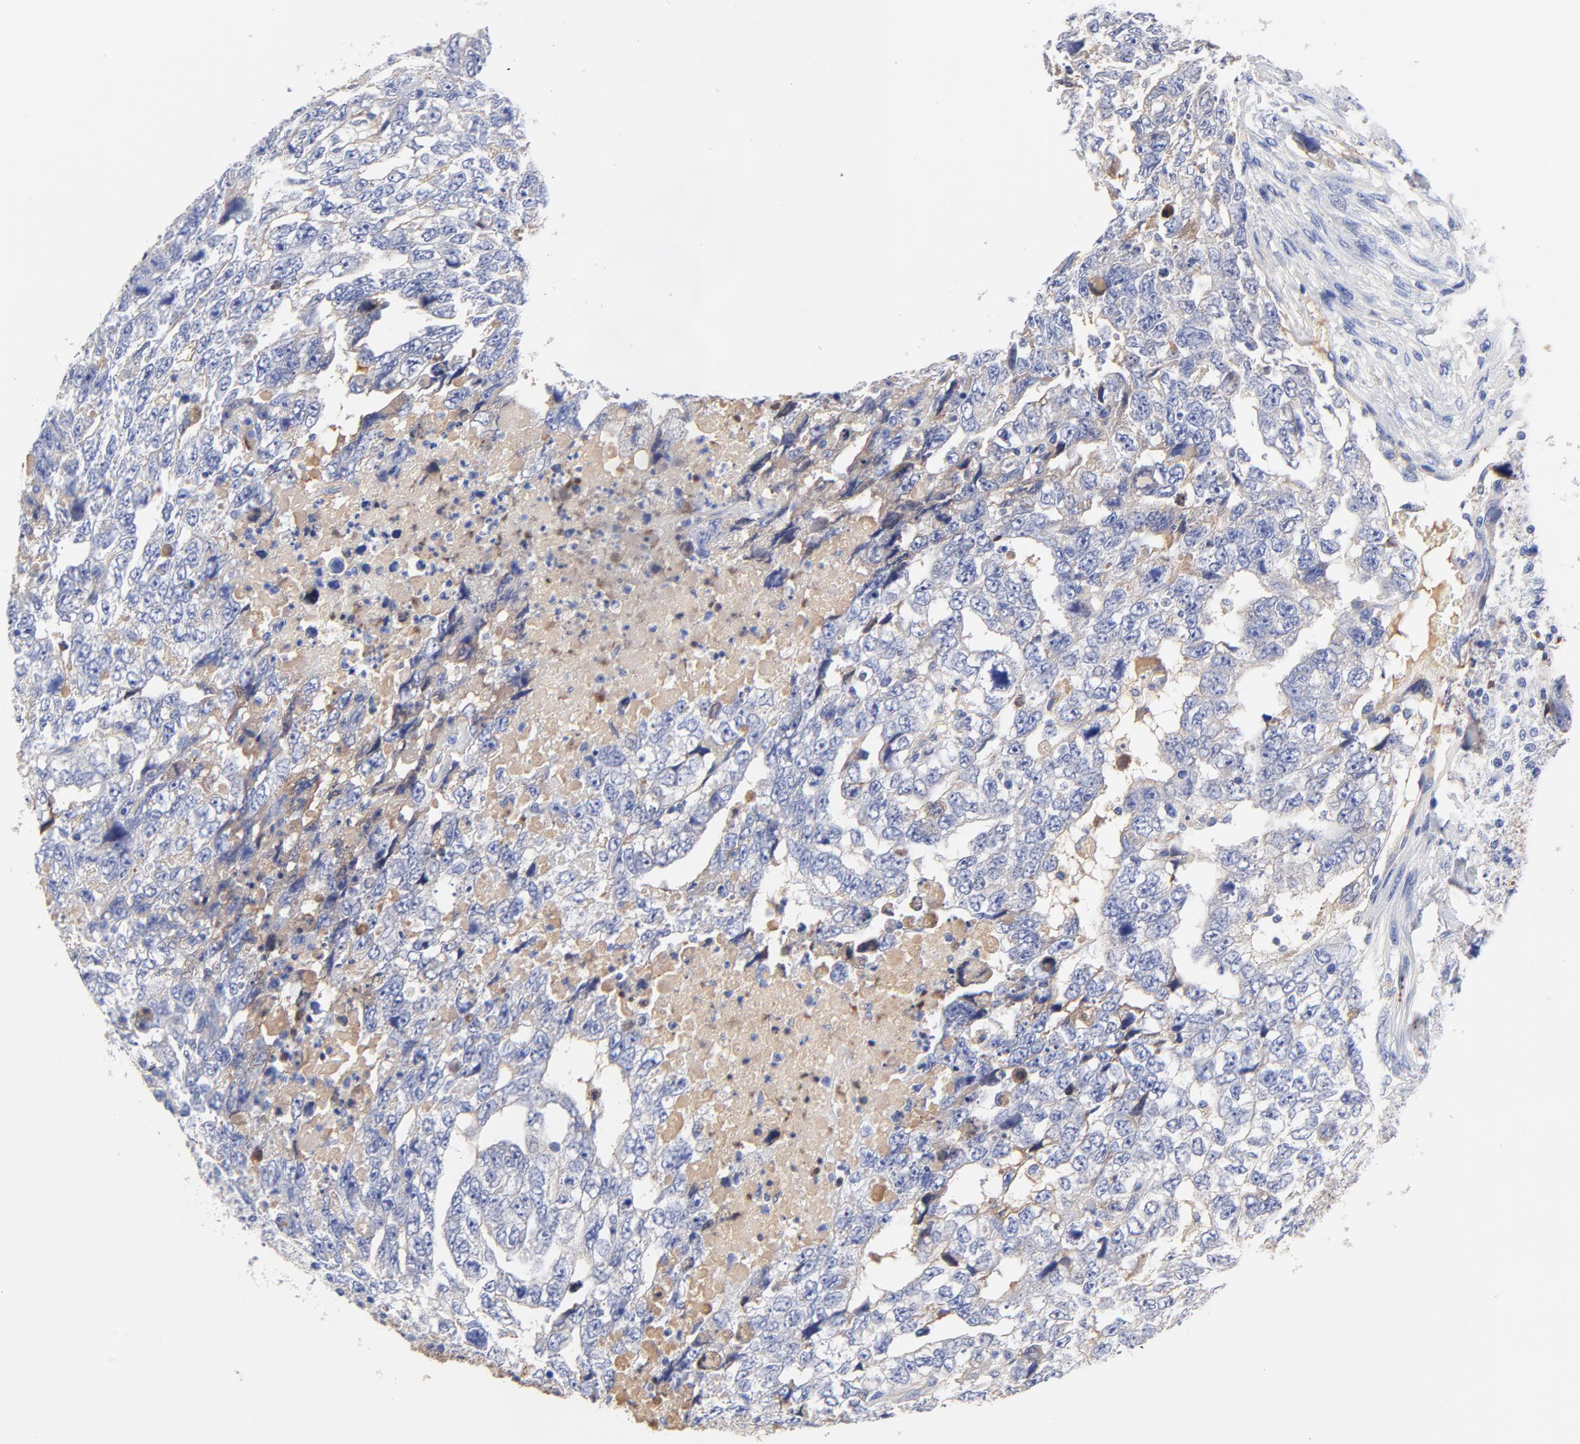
{"staining": {"intensity": "weak", "quantity": "<25%", "location": "cytoplasmic/membranous"}, "tissue": "testis cancer", "cell_type": "Tumor cells", "image_type": "cancer", "snomed": [{"axis": "morphology", "description": "Carcinoma, Embryonal, NOS"}, {"axis": "topography", "description": "Testis"}], "caption": "This is an immunohistochemistry photomicrograph of human testis cancer. There is no staining in tumor cells.", "gene": "IGLV3-10", "patient": {"sex": "male", "age": 36}}